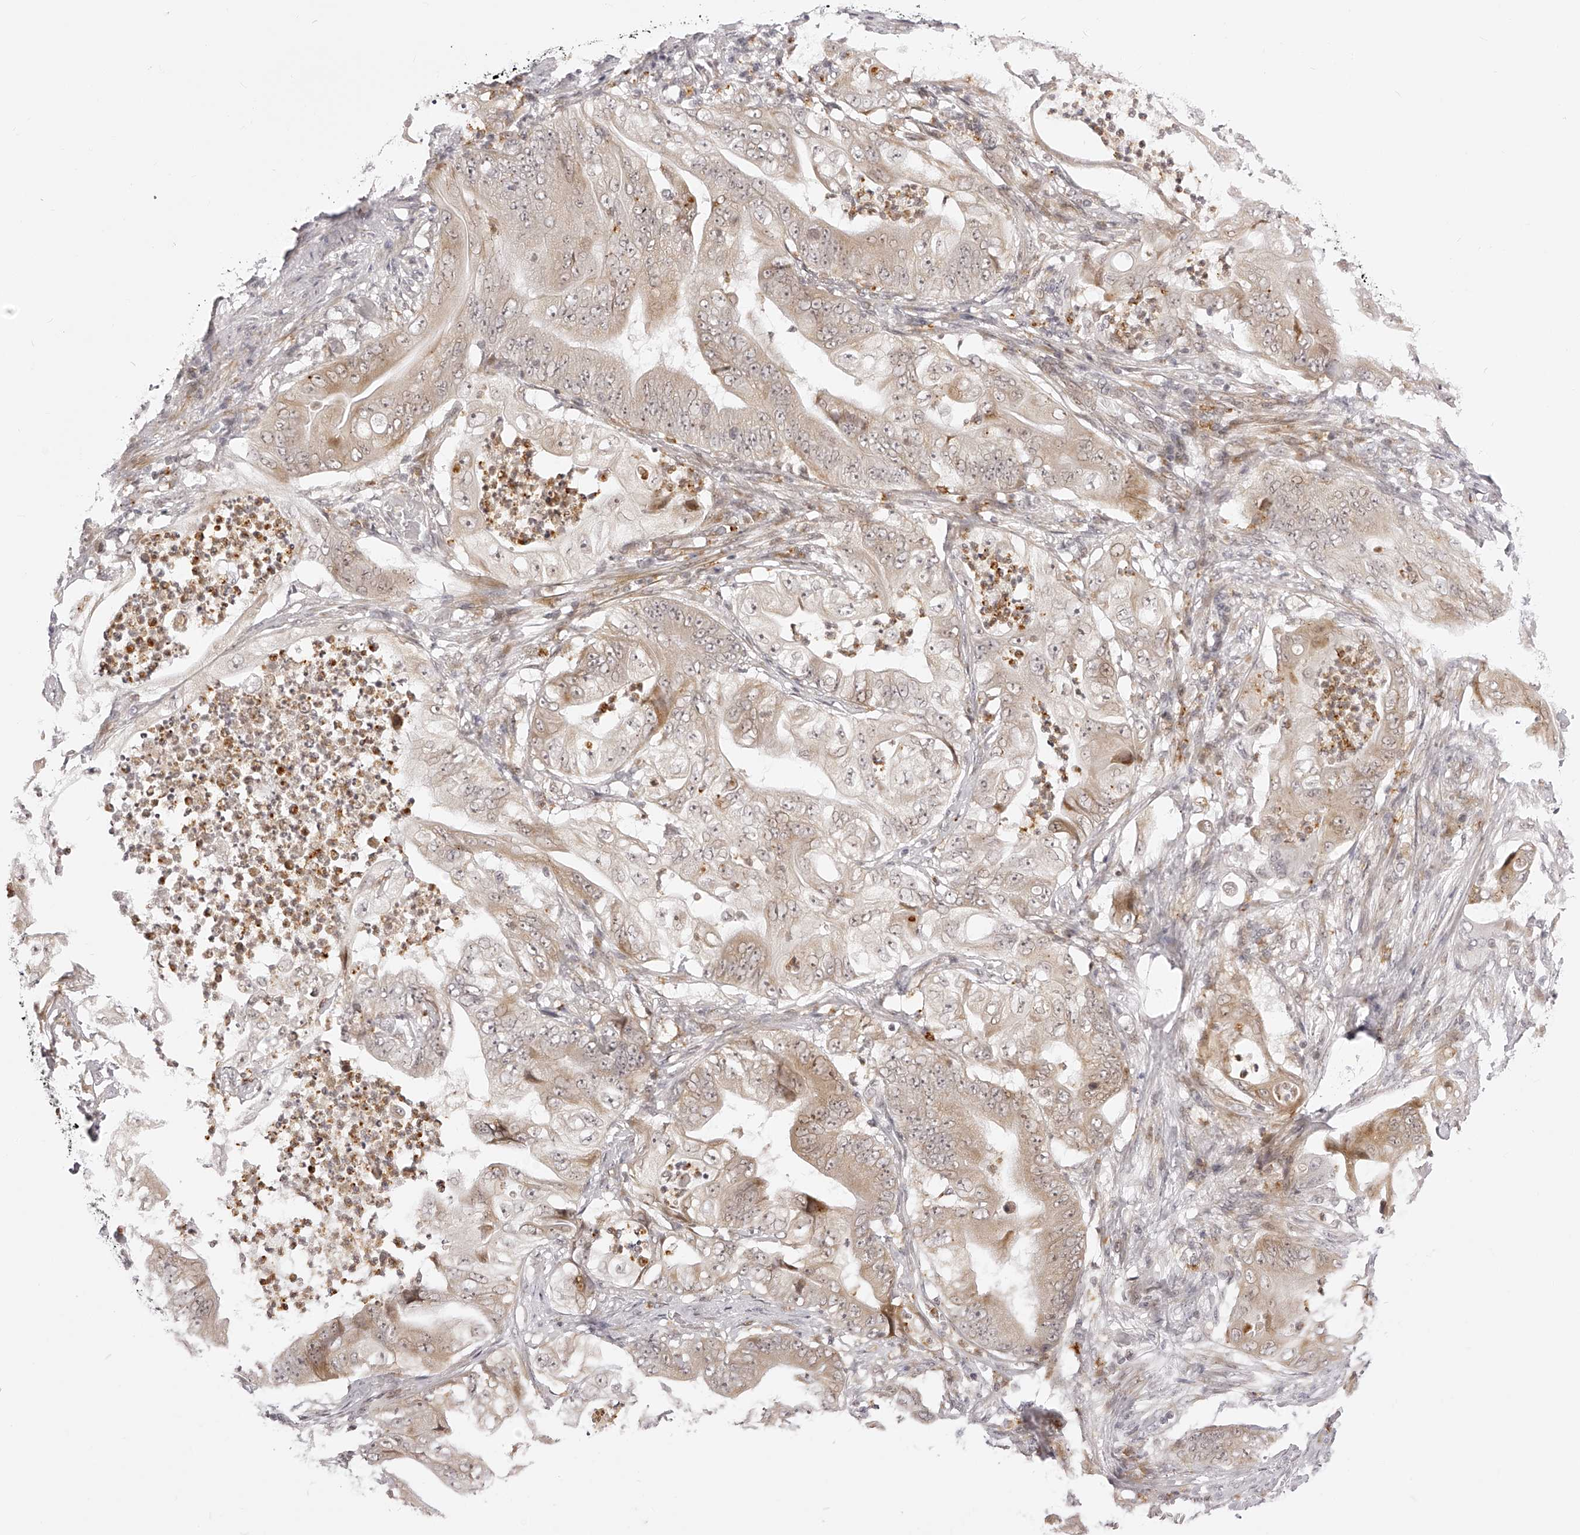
{"staining": {"intensity": "weak", "quantity": ">75%", "location": "cytoplasmic/membranous,nuclear"}, "tissue": "stomach cancer", "cell_type": "Tumor cells", "image_type": "cancer", "snomed": [{"axis": "morphology", "description": "Adenocarcinoma, NOS"}, {"axis": "topography", "description": "Stomach"}], "caption": "Stomach cancer (adenocarcinoma) stained with a brown dye shows weak cytoplasmic/membranous and nuclear positive positivity in about >75% of tumor cells.", "gene": "PLEKHG1", "patient": {"sex": "female", "age": 73}}